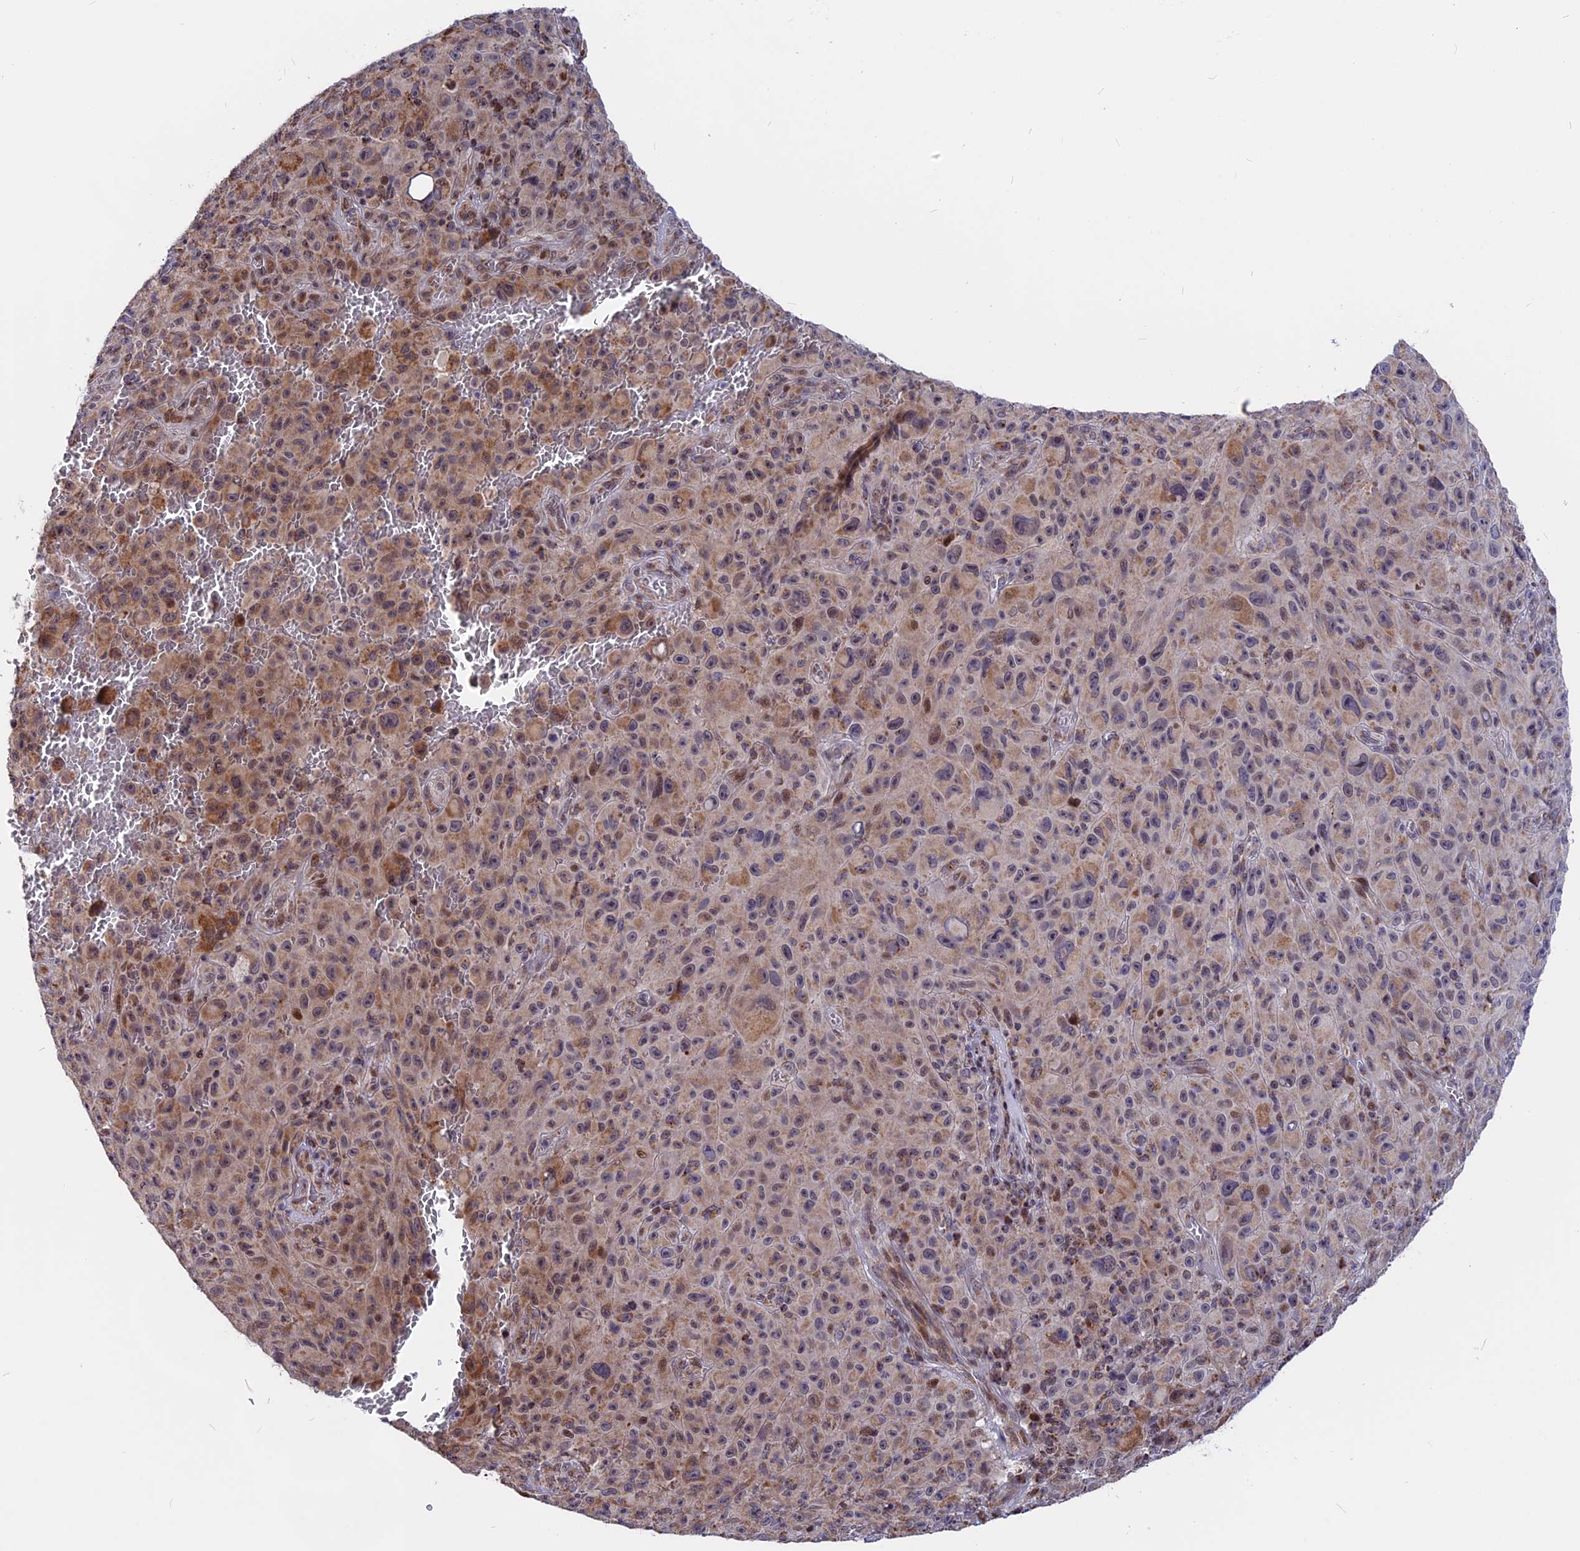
{"staining": {"intensity": "moderate", "quantity": ">75%", "location": "cytoplasmic/membranous"}, "tissue": "melanoma", "cell_type": "Tumor cells", "image_type": "cancer", "snomed": [{"axis": "morphology", "description": "Malignant melanoma, NOS"}, {"axis": "topography", "description": "Skin"}], "caption": "Immunohistochemistry of malignant melanoma exhibits medium levels of moderate cytoplasmic/membranous positivity in approximately >75% of tumor cells.", "gene": "FAM174C", "patient": {"sex": "female", "age": 82}}